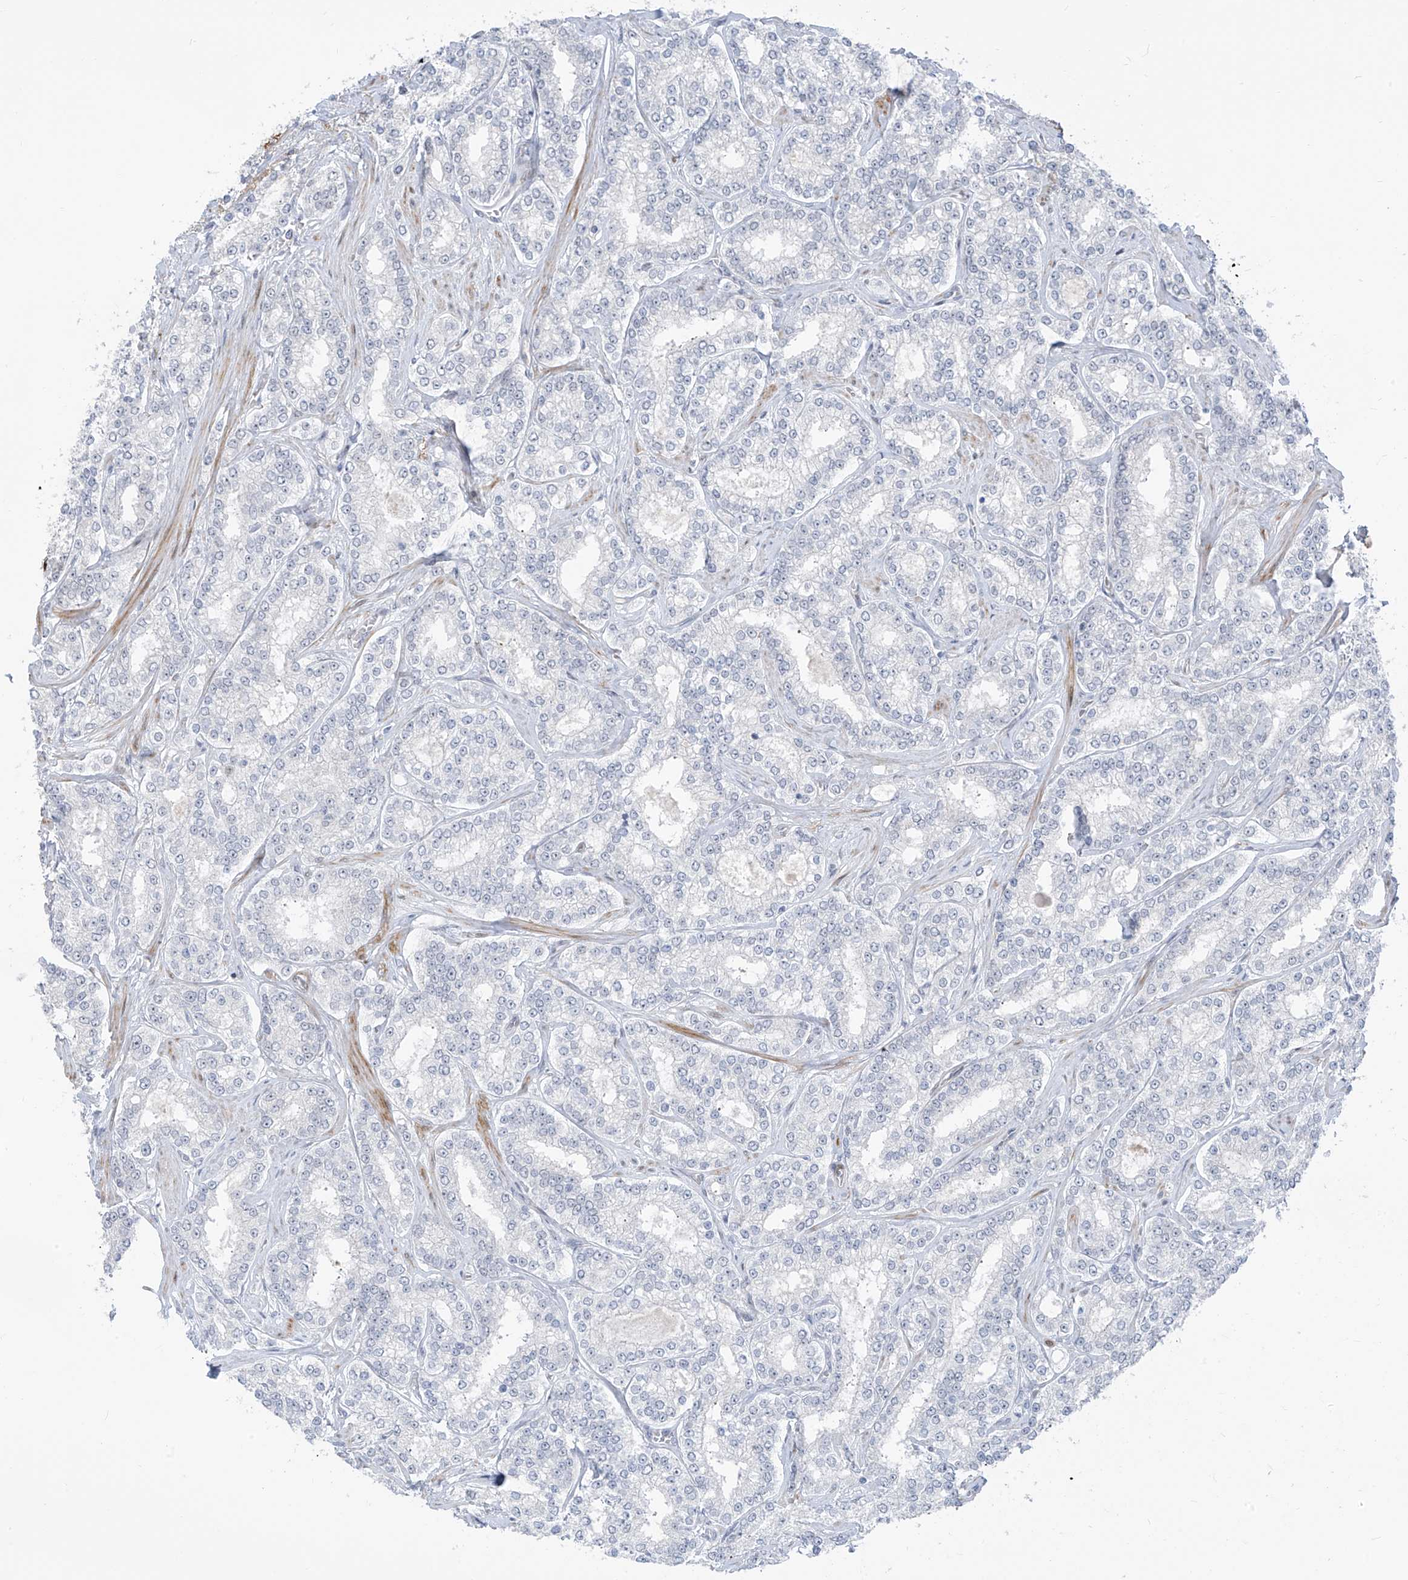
{"staining": {"intensity": "negative", "quantity": "none", "location": "none"}, "tissue": "prostate cancer", "cell_type": "Tumor cells", "image_type": "cancer", "snomed": [{"axis": "morphology", "description": "Normal tissue, NOS"}, {"axis": "morphology", "description": "Adenocarcinoma, High grade"}, {"axis": "topography", "description": "Prostate"}], "caption": "Tumor cells are negative for brown protein staining in high-grade adenocarcinoma (prostate).", "gene": "LIN9", "patient": {"sex": "male", "age": 83}}